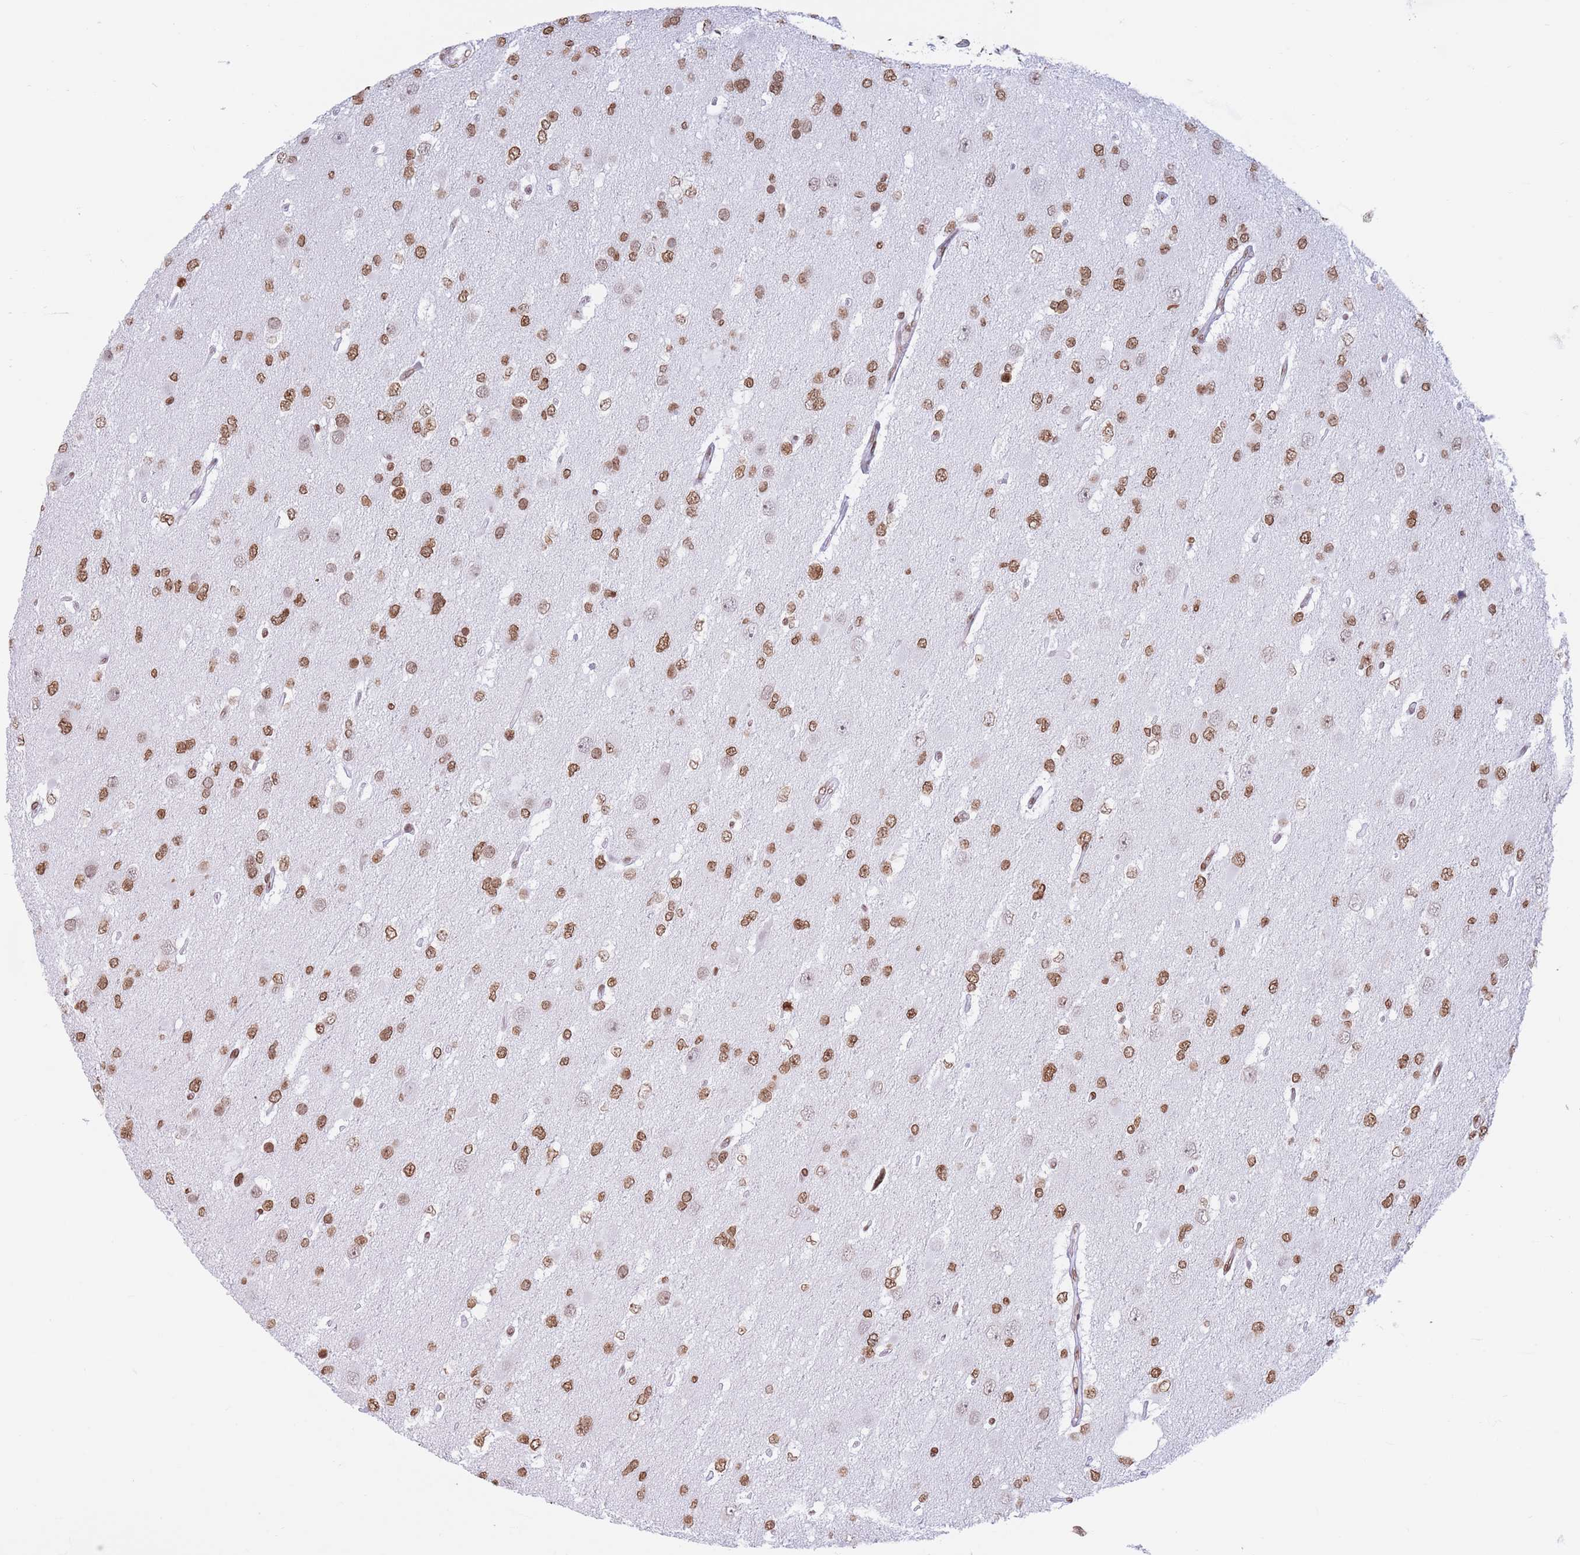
{"staining": {"intensity": "moderate", "quantity": ">75%", "location": "nuclear"}, "tissue": "glioma", "cell_type": "Tumor cells", "image_type": "cancer", "snomed": [{"axis": "morphology", "description": "Glioma, malignant, High grade"}, {"axis": "topography", "description": "Brain"}], "caption": "Immunohistochemistry of high-grade glioma (malignant) demonstrates medium levels of moderate nuclear positivity in about >75% of tumor cells.", "gene": "RYK", "patient": {"sex": "male", "age": 53}}